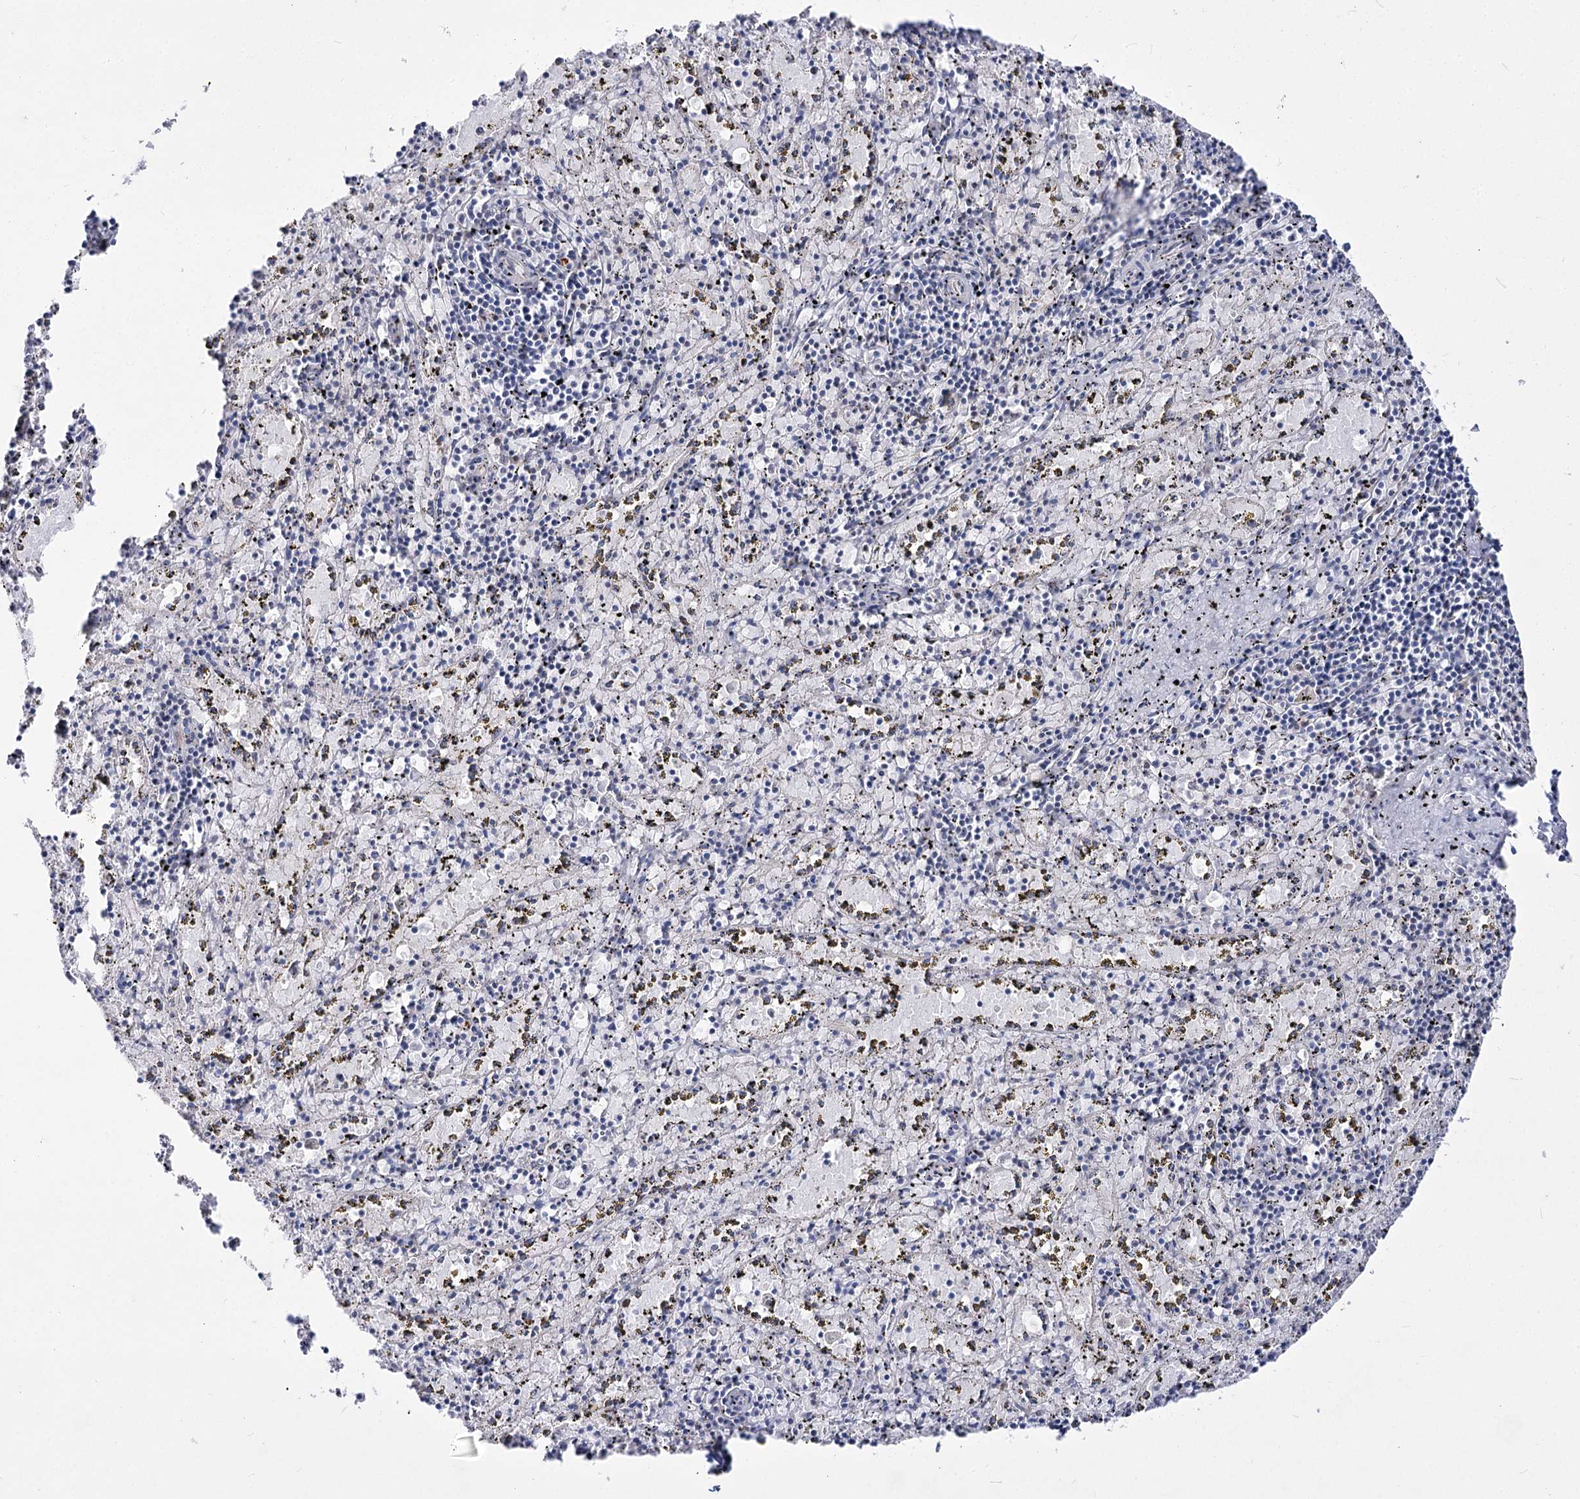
{"staining": {"intensity": "negative", "quantity": "none", "location": "none"}, "tissue": "spleen", "cell_type": "Cells in red pulp", "image_type": "normal", "snomed": [{"axis": "morphology", "description": "Normal tissue, NOS"}, {"axis": "topography", "description": "Spleen"}], "caption": "Photomicrograph shows no protein expression in cells in red pulp of normal spleen. Brightfield microscopy of immunohistochemistry stained with DAB (brown) and hematoxylin (blue), captured at high magnification.", "gene": "ATP10B", "patient": {"sex": "male", "age": 11}}